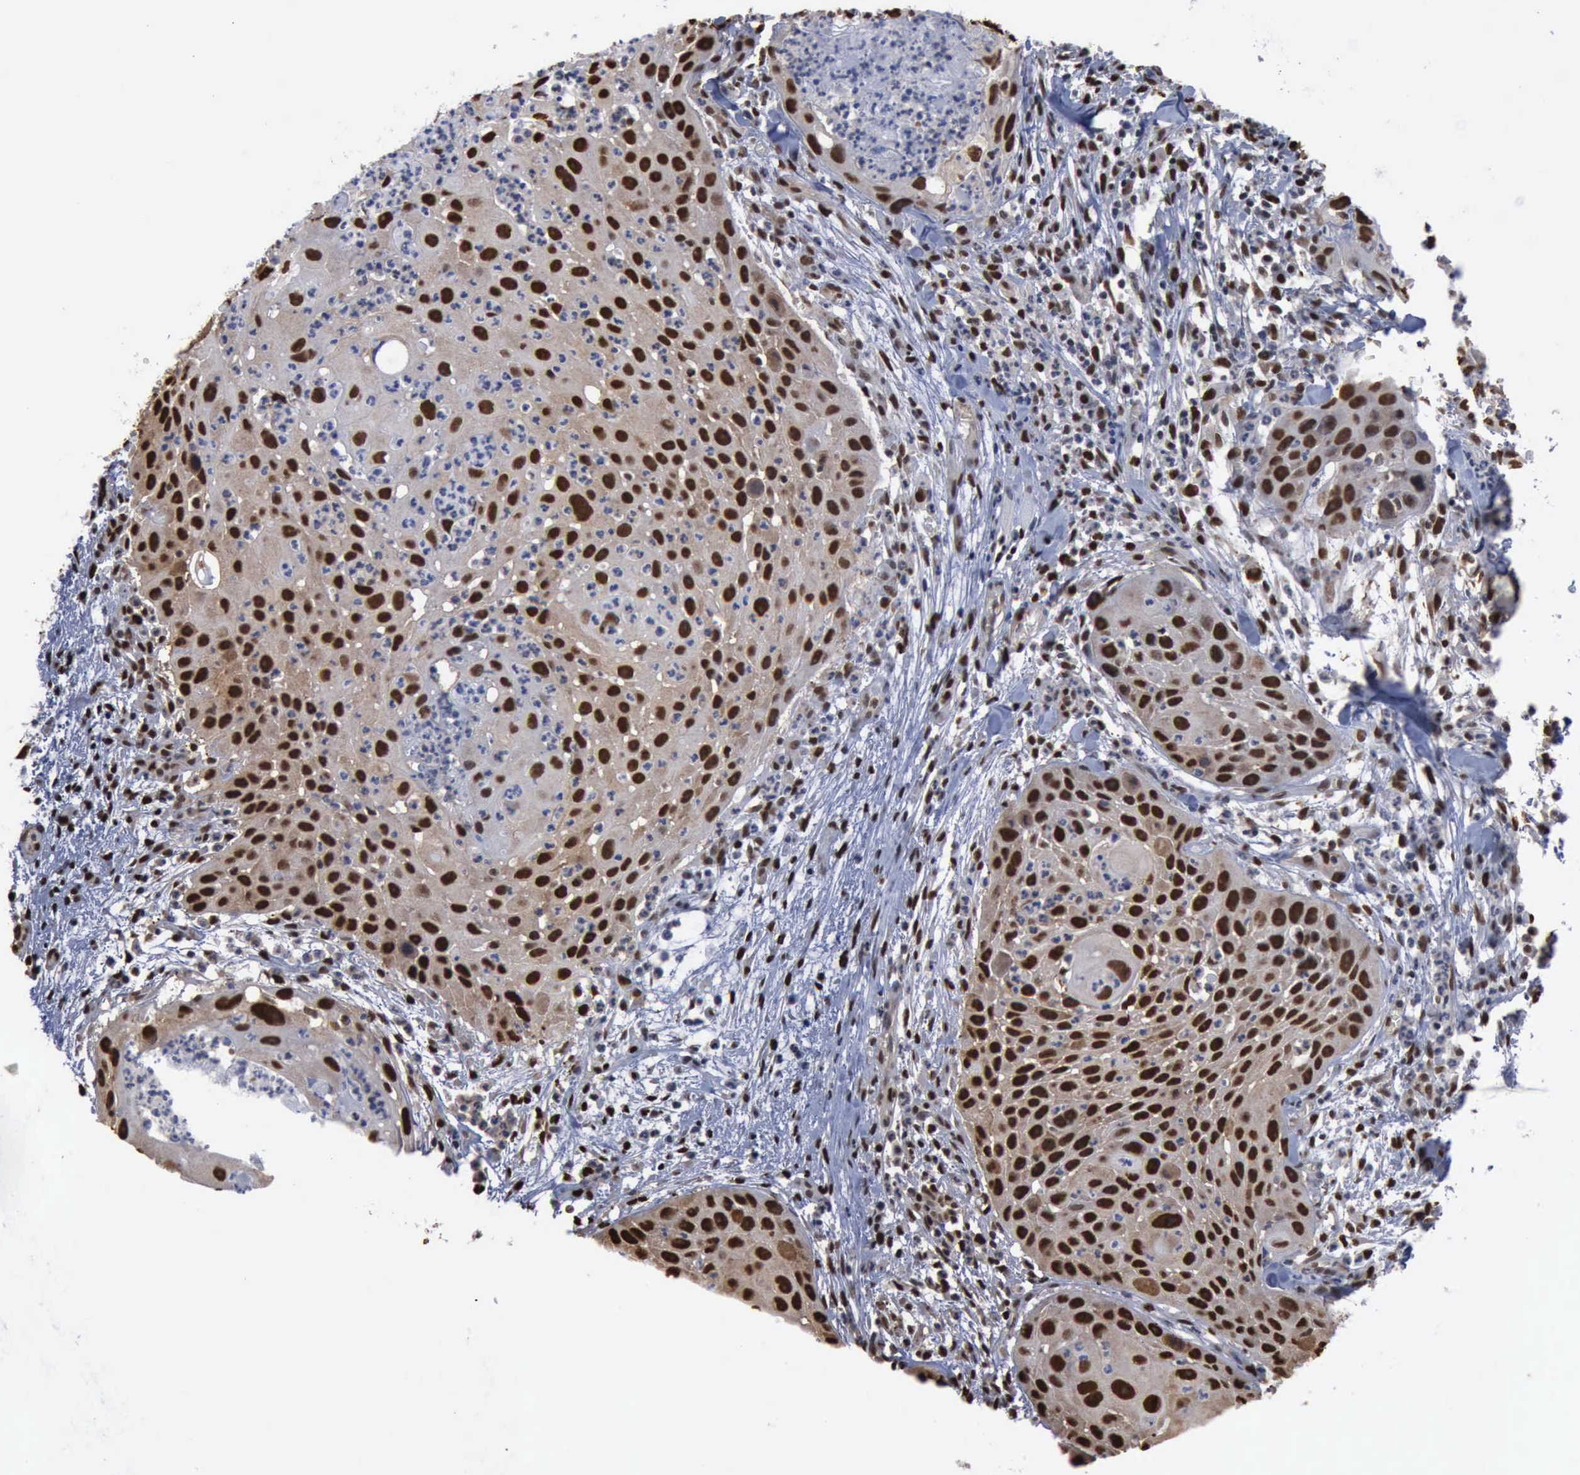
{"staining": {"intensity": "moderate", "quantity": ">75%", "location": "nuclear"}, "tissue": "head and neck cancer", "cell_type": "Tumor cells", "image_type": "cancer", "snomed": [{"axis": "morphology", "description": "Squamous cell carcinoma, NOS"}, {"axis": "topography", "description": "Head-Neck"}], "caption": "Squamous cell carcinoma (head and neck) stained for a protein (brown) displays moderate nuclear positive positivity in about >75% of tumor cells.", "gene": "PCNA", "patient": {"sex": "male", "age": 64}}